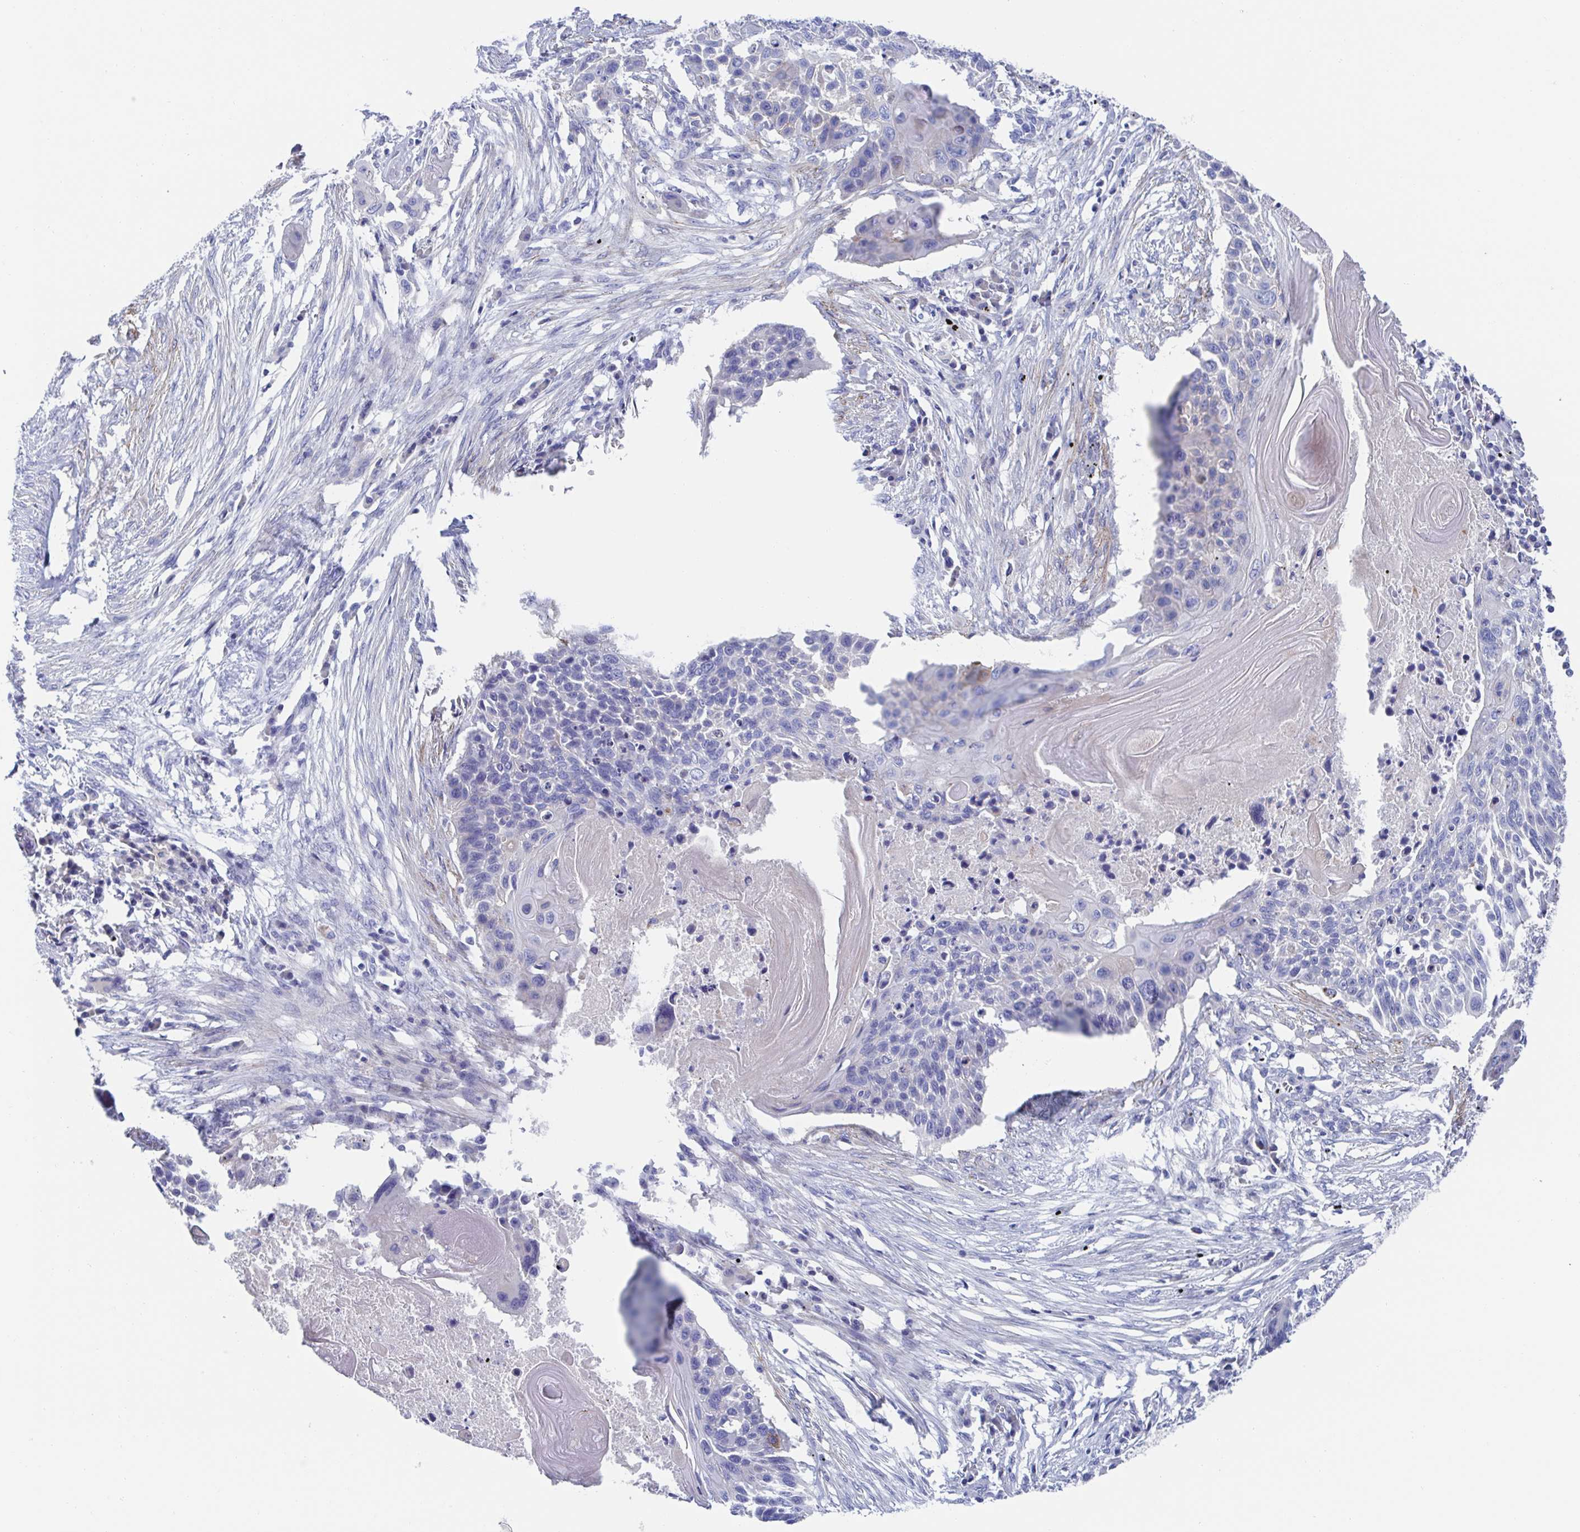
{"staining": {"intensity": "negative", "quantity": "none", "location": "none"}, "tissue": "lung cancer", "cell_type": "Tumor cells", "image_type": "cancer", "snomed": [{"axis": "morphology", "description": "Squamous cell carcinoma, NOS"}, {"axis": "topography", "description": "Lung"}], "caption": "Tumor cells show no significant protein positivity in lung cancer (squamous cell carcinoma). (DAB immunohistochemistry, high magnification).", "gene": "CDH2", "patient": {"sex": "male", "age": 78}}